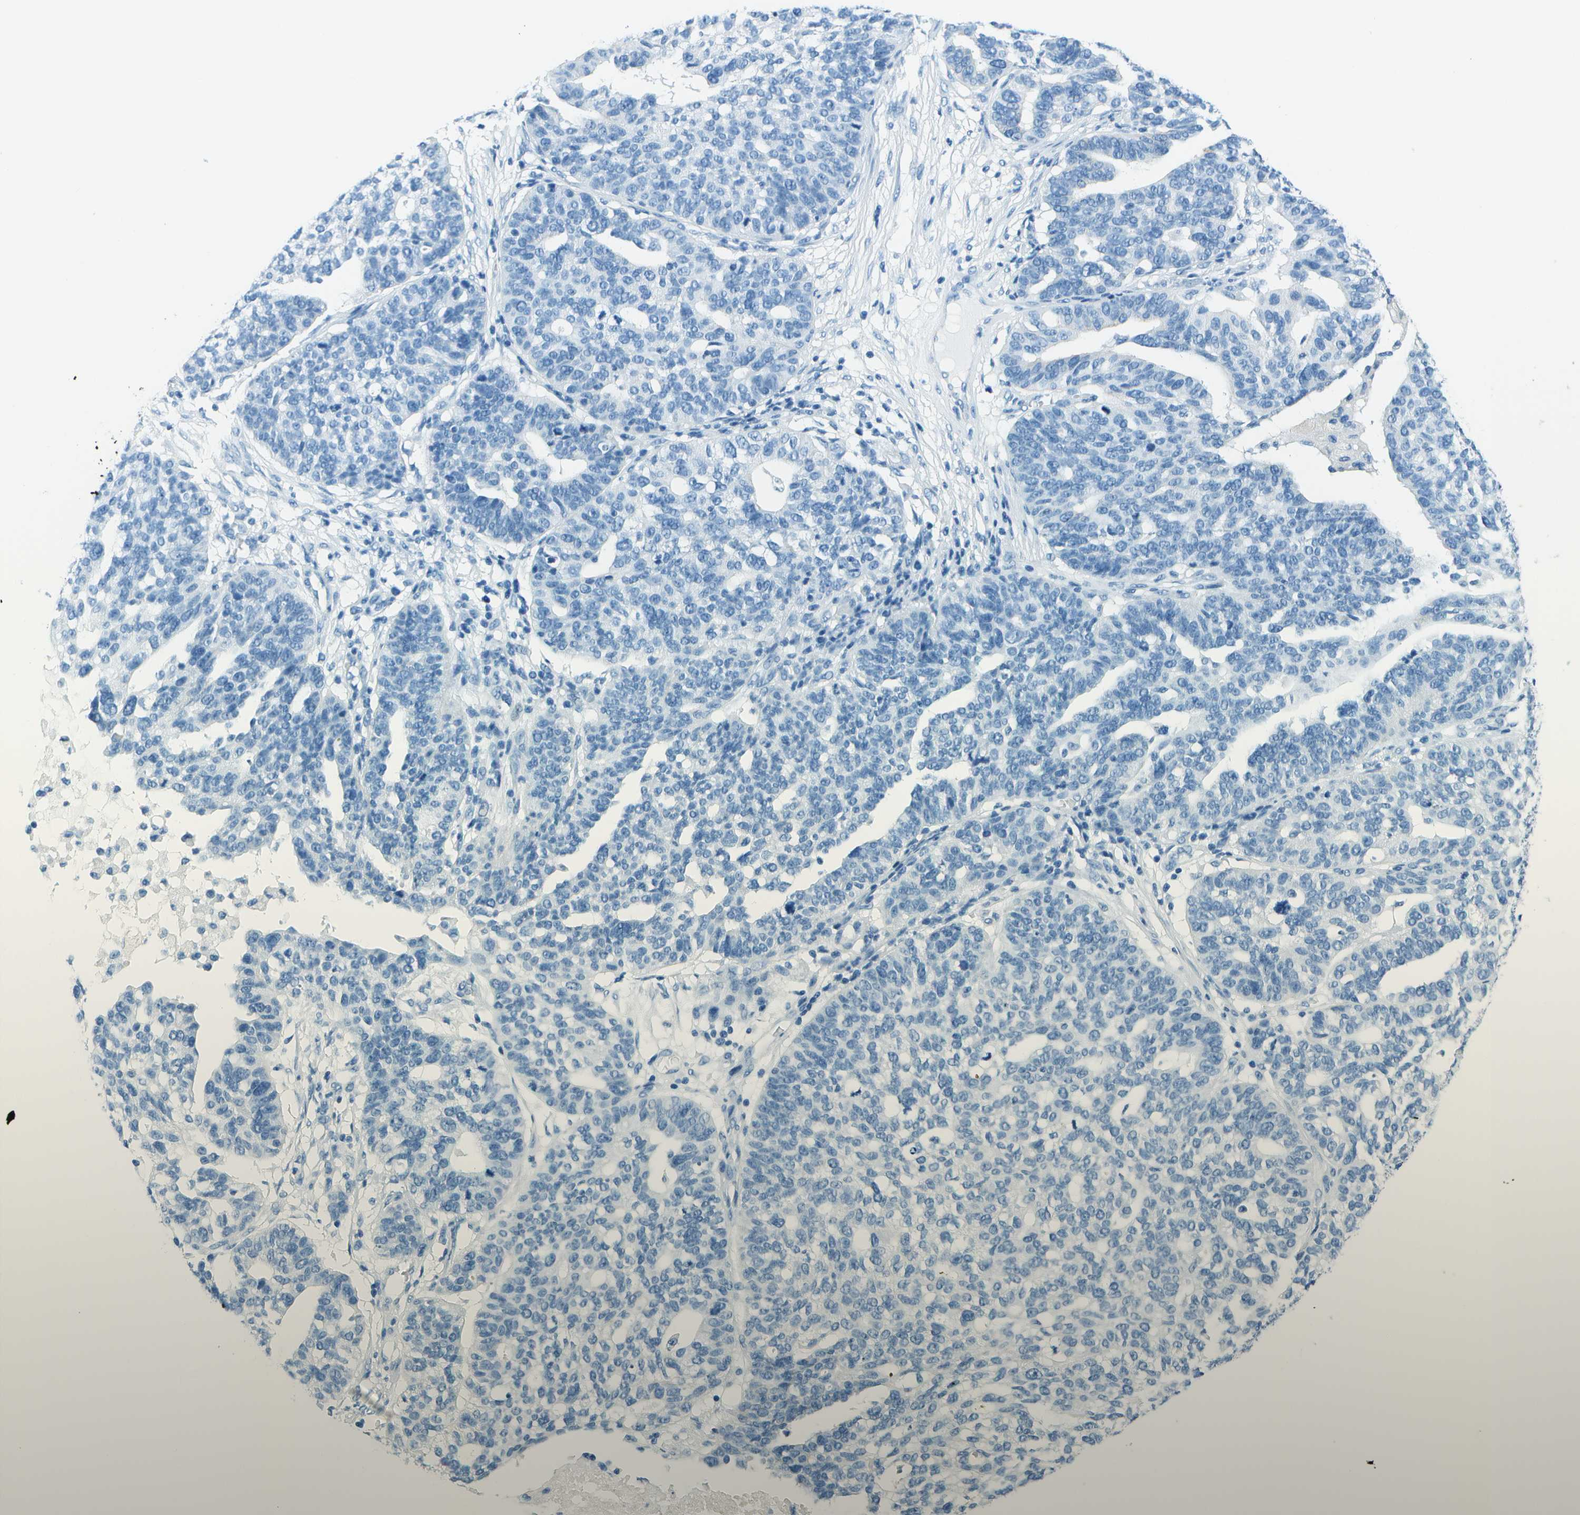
{"staining": {"intensity": "negative", "quantity": "none", "location": "none"}, "tissue": "ovarian cancer", "cell_type": "Tumor cells", "image_type": "cancer", "snomed": [{"axis": "morphology", "description": "Cystadenocarcinoma, serous, NOS"}, {"axis": "topography", "description": "Ovary"}], "caption": "Ovarian cancer (serous cystadenocarcinoma) stained for a protein using immunohistochemistry shows no staining tumor cells.", "gene": "SLC16A10", "patient": {"sex": "female", "age": 59}}